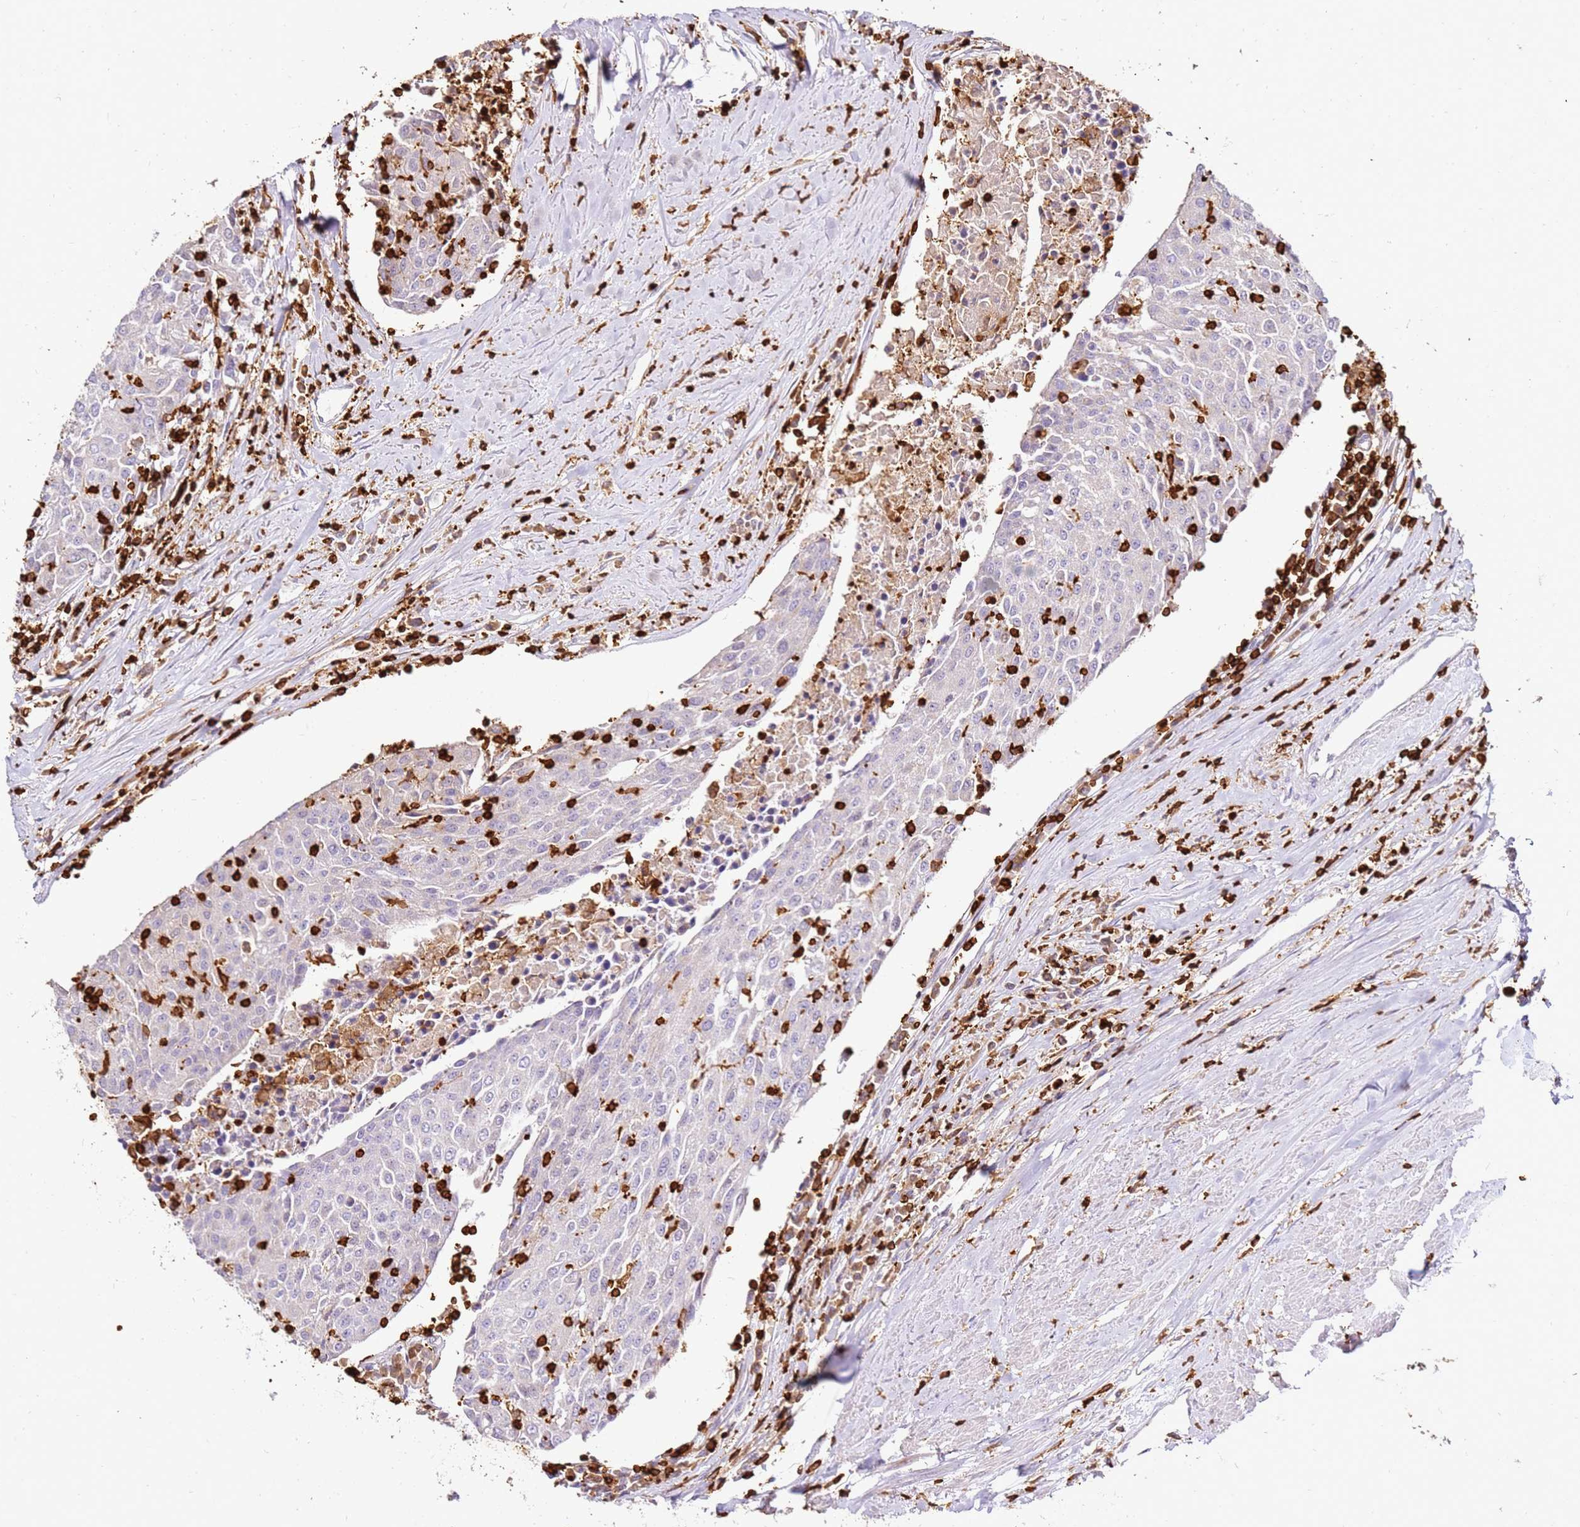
{"staining": {"intensity": "negative", "quantity": "none", "location": "none"}, "tissue": "urothelial cancer", "cell_type": "Tumor cells", "image_type": "cancer", "snomed": [{"axis": "morphology", "description": "Urothelial carcinoma, High grade"}, {"axis": "topography", "description": "Urinary bladder"}], "caption": "This photomicrograph is of urothelial cancer stained with immunohistochemistry to label a protein in brown with the nuclei are counter-stained blue. There is no staining in tumor cells.", "gene": "CORO1A", "patient": {"sex": "female", "age": 85}}